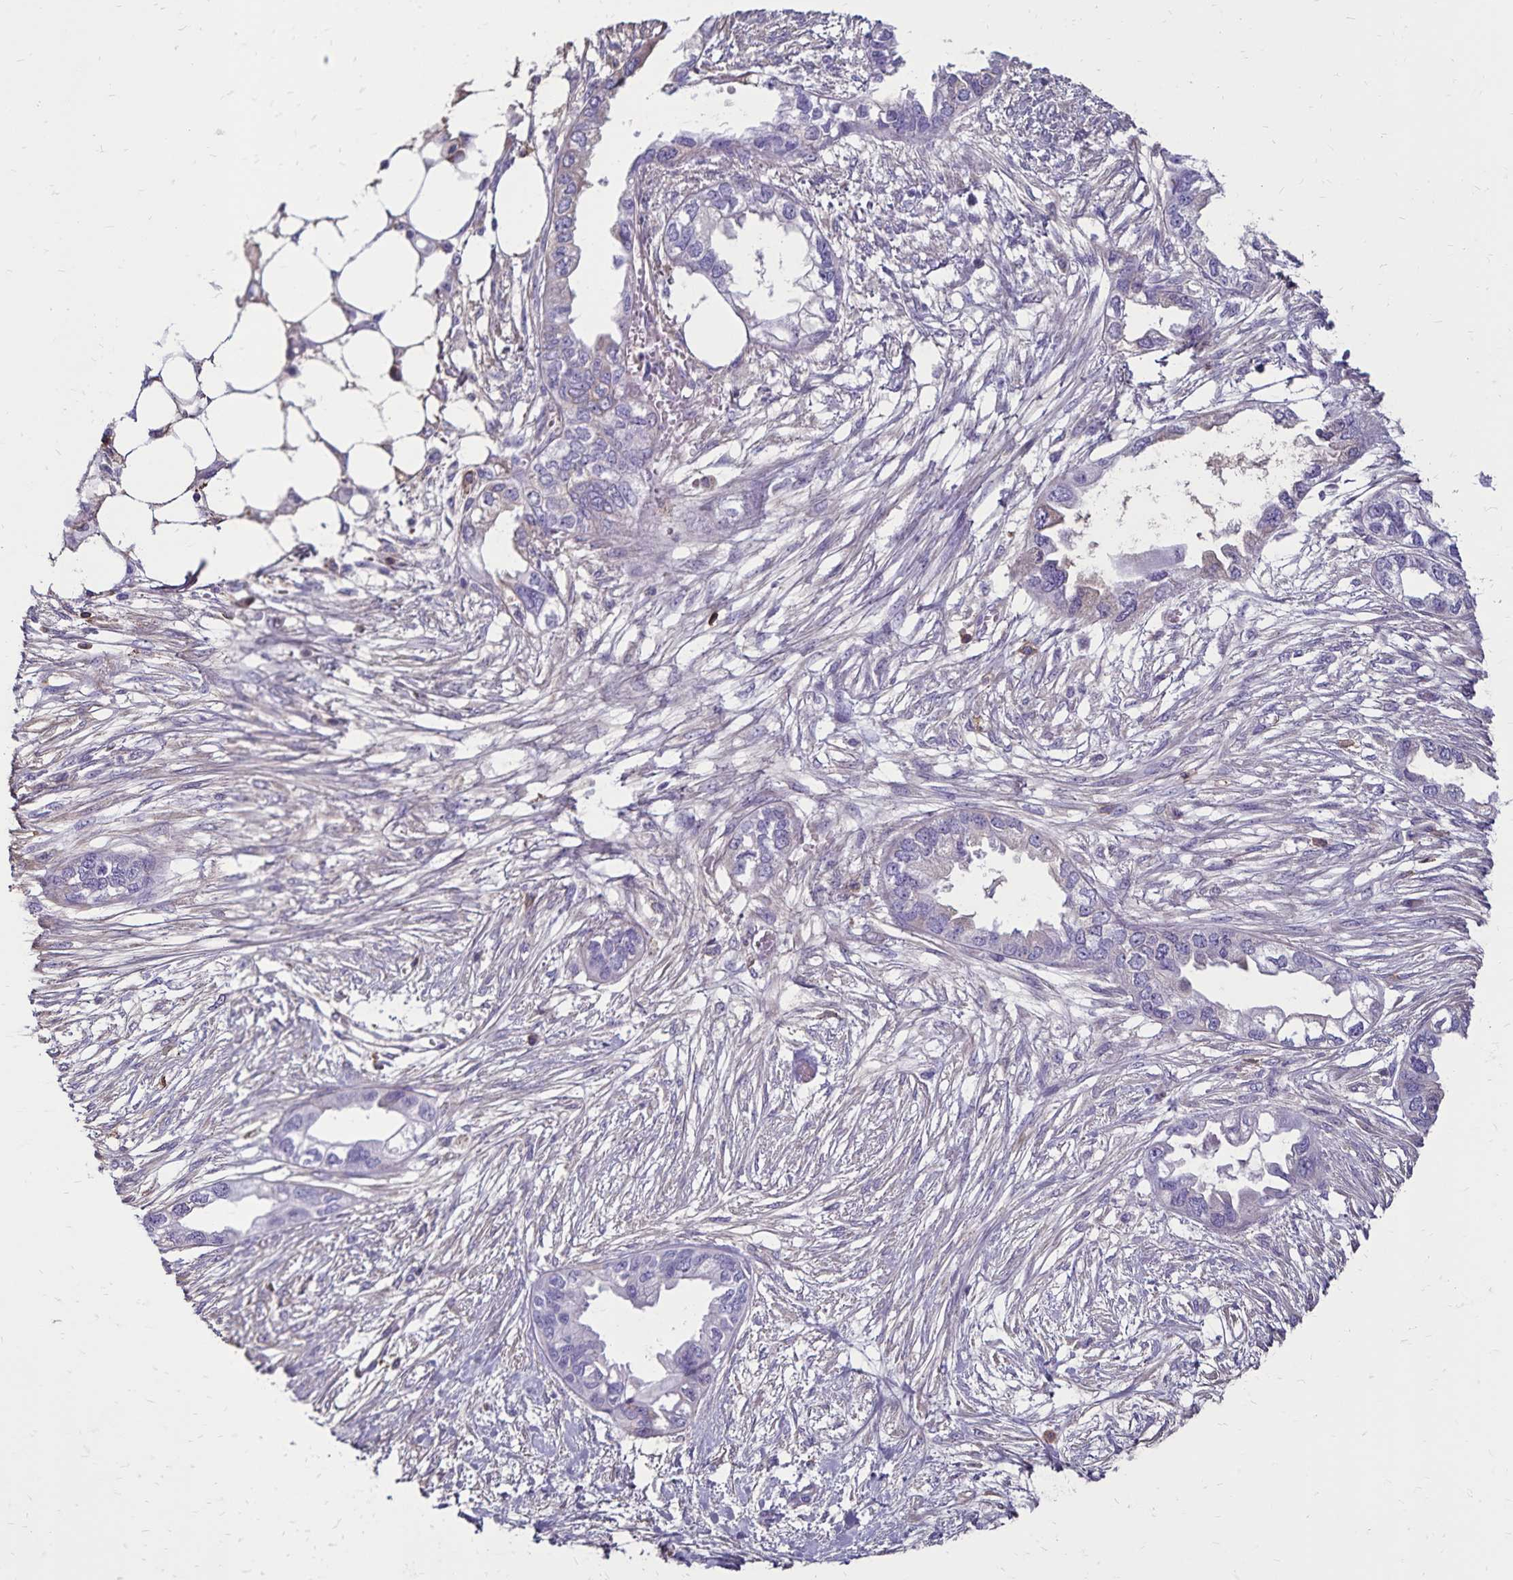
{"staining": {"intensity": "negative", "quantity": "none", "location": "none"}, "tissue": "endometrial cancer", "cell_type": "Tumor cells", "image_type": "cancer", "snomed": [{"axis": "morphology", "description": "Adenocarcinoma, NOS"}, {"axis": "morphology", "description": "Adenocarcinoma, metastatic, NOS"}, {"axis": "topography", "description": "Adipose tissue"}, {"axis": "topography", "description": "Endometrium"}], "caption": "Photomicrograph shows no significant protein expression in tumor cells of endometrial metastatic adenocarcinoma. The staining was performed using DAB (3,3'-diaminobenzidine) to visualize the protein expression in brown, while the nuclei were stained in blue with hematoxylin (Magnification: 20x).", "gene": "CD27", "patient": {"sex": "female", "age": 67}}